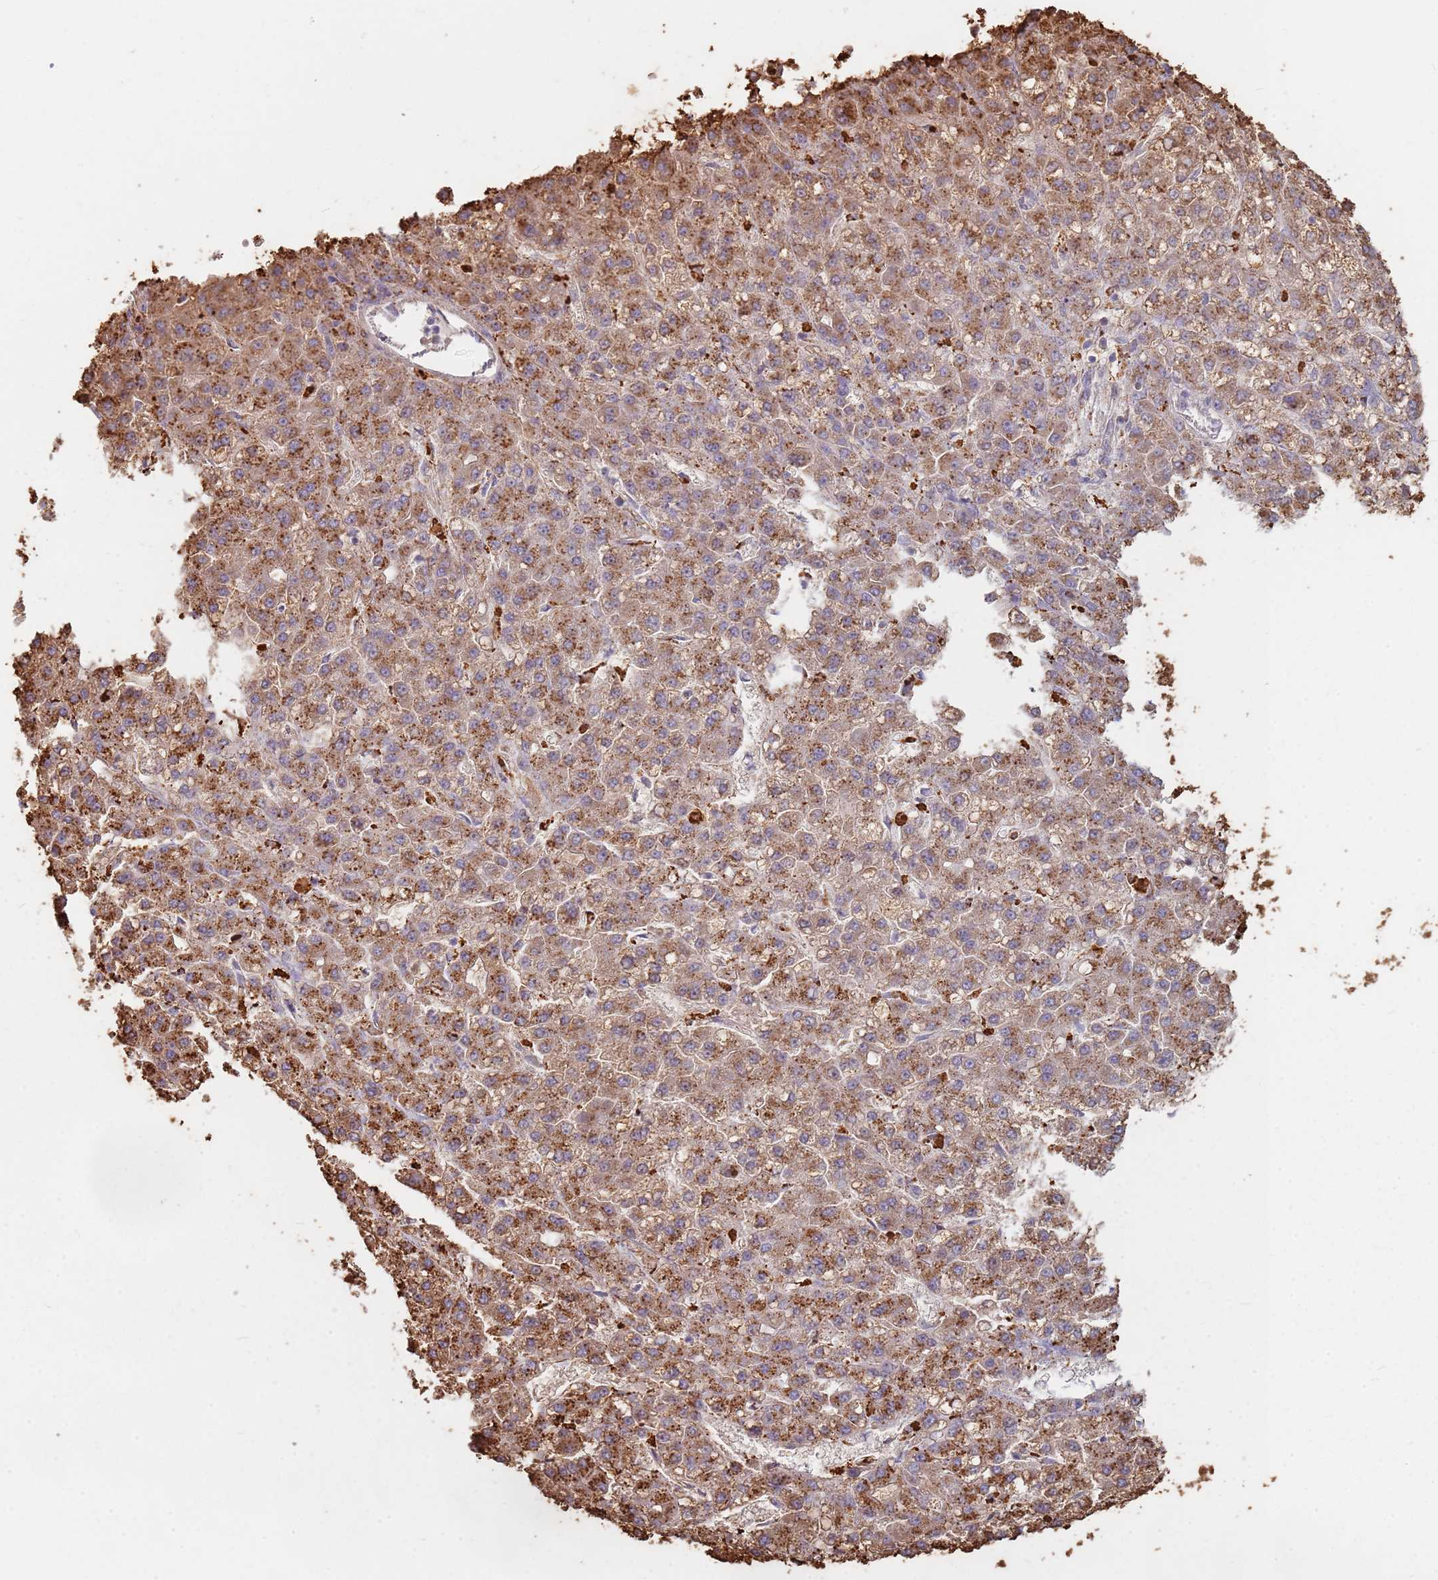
{"staining": {"intensity": "moderate", "quantity": ">75%", "location": "cytoplasmic/membranous"}, "tissue": "liver cancer", "cell_type": "Tumor cells", "image_type": "cancer", "snomed": [{"axis": "morphology", "description": "Carcinoma, Hepatocellular, NOS"}, {"axis": "topography", "description": "Liver"}], "caption": "High-magnification brightfield microscopy of hepatocellular carcinoma (liver) stained with DAB (brown) and counterstained with hematoxylin (blue). tumor cells exhibit moderate cytoplasmic/membranous staining is present in approximately>75% of cells.", "gene": "TMEM229B", "patient": {"sex": "male", "age": 67}}